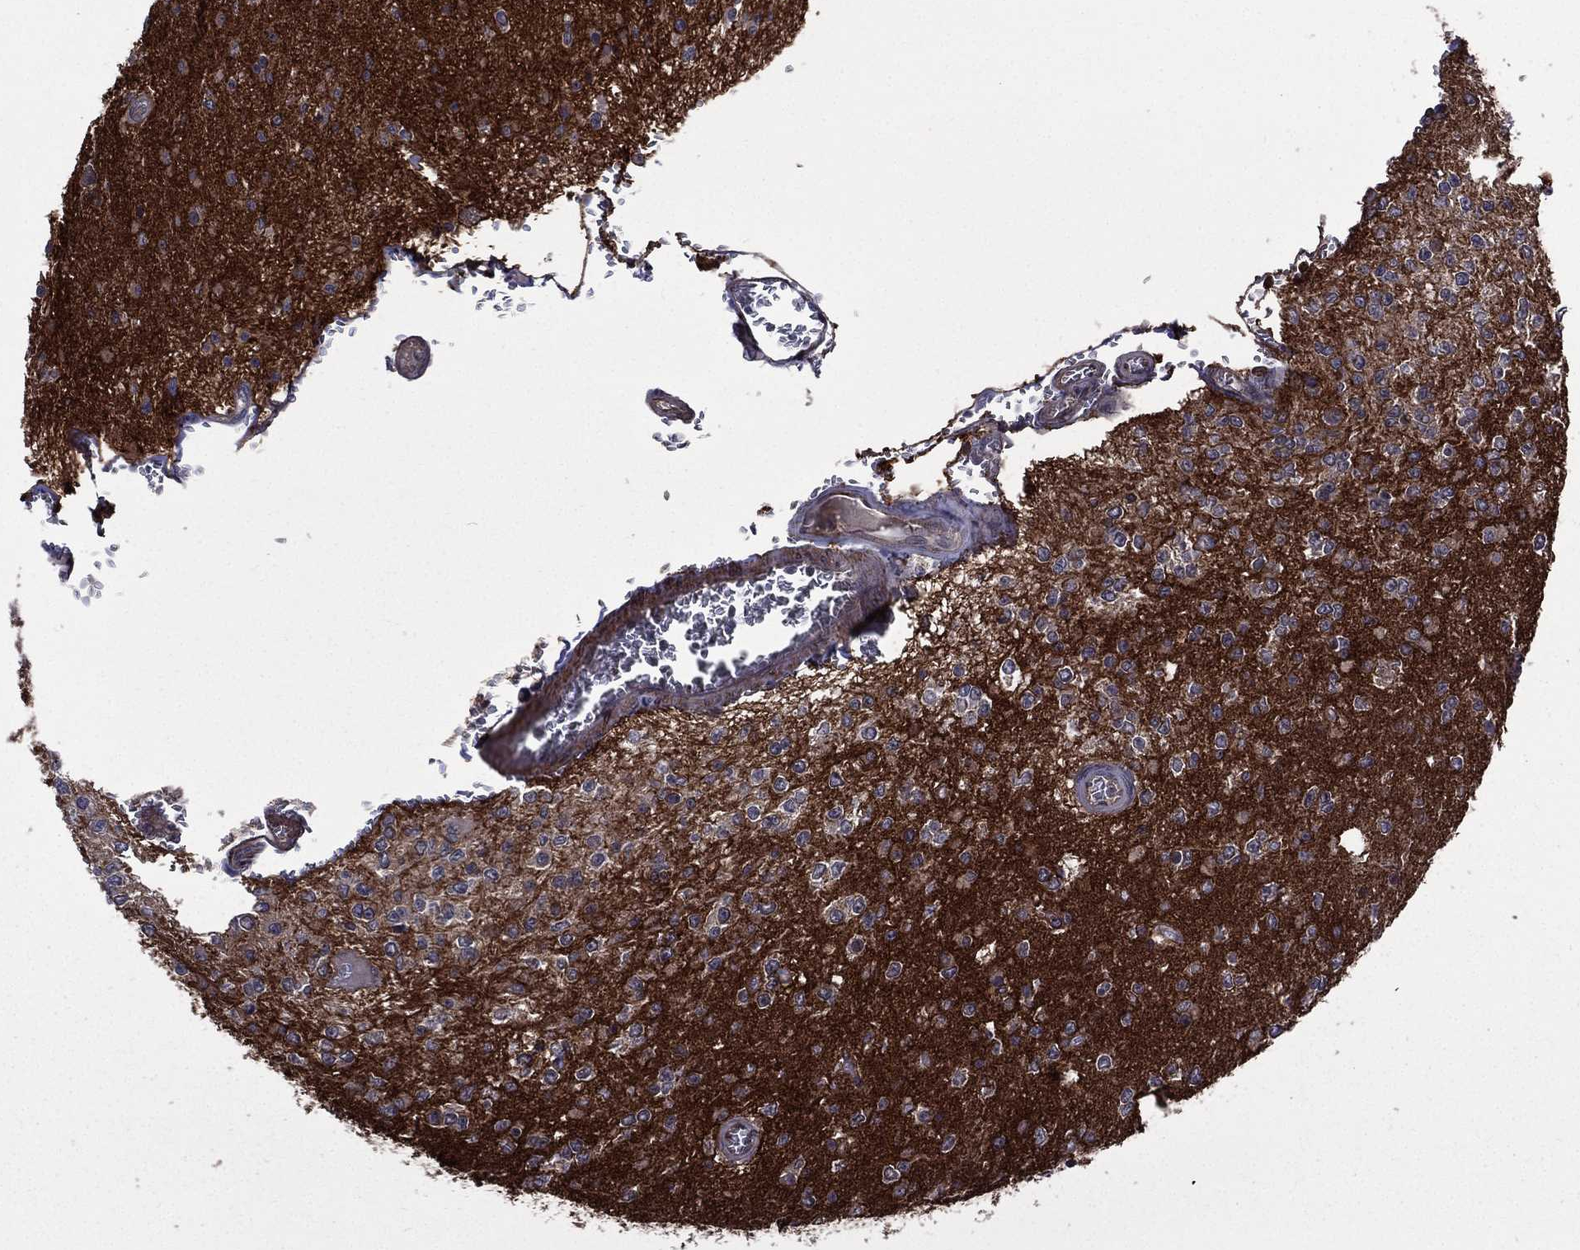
{"staining": {"intensity": "strong", "quantity": "<25%", "location": "cytoplasmic/membranous"}, "tissue": "glioma", "cell_type": "Tumor cells", "image_type": "cancer", "snomed": [{"axis": "morphology", "description": "Glioma, malignant, Low grade"}, {"axis": "topography", "description": "Brain"}], "caption": "Strong cytoplasmic/membranous positivity for a protein is identified in approximately <25% of tumor cells of glioma using immunohistochemistry (IHC).", "gene": "PLPP3", "patient": {"sex": "female", "age": 45}}